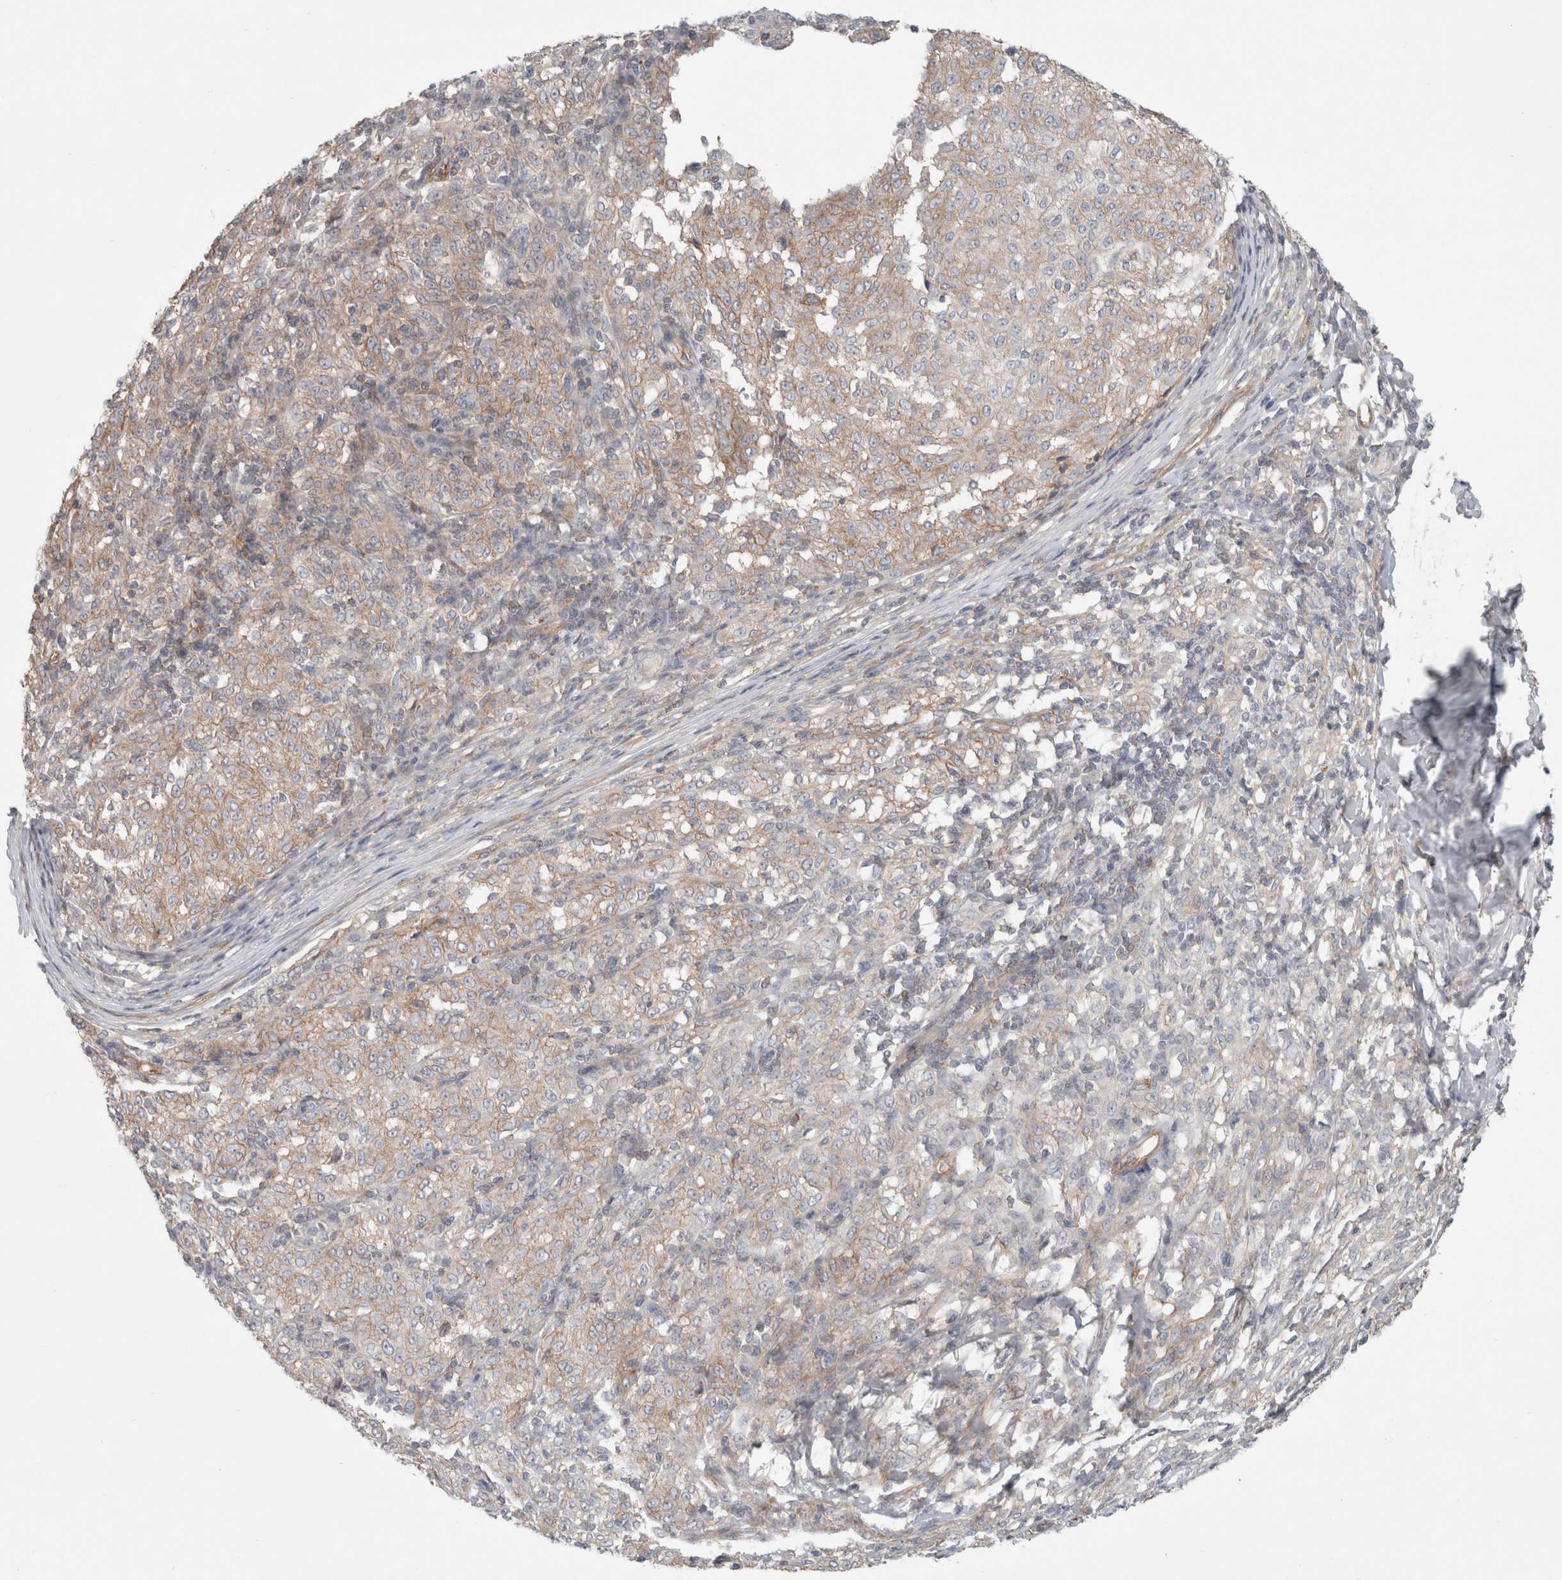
{"staining": {"intensity": "weak", "quantity": "25%-75%", "location": "cytoplasmic/membranous"}, "tissue": "melanoma", "cell_type": "Tumor cells", "image_type": "cancer", "snomed": [{"axis": "morphology", "description": "Malignant melanoma, NOS"}, {"axis": "topography", "description": "Skin"}], "caption": "Immunohistochemistry staining of malignant melanoma, which demonstrates low levels of weak cytoplasmic/membranous staining in about 25%-75% of tumor cells indicating weak cytoplasmic/membranous protein staining. The staining was performed using DAB (brown) for protein detection and nuclei were counterstained in hematoxylin (blue).", "gene": "RASAL2", "patient": {"sex": "female", "age": 72}}